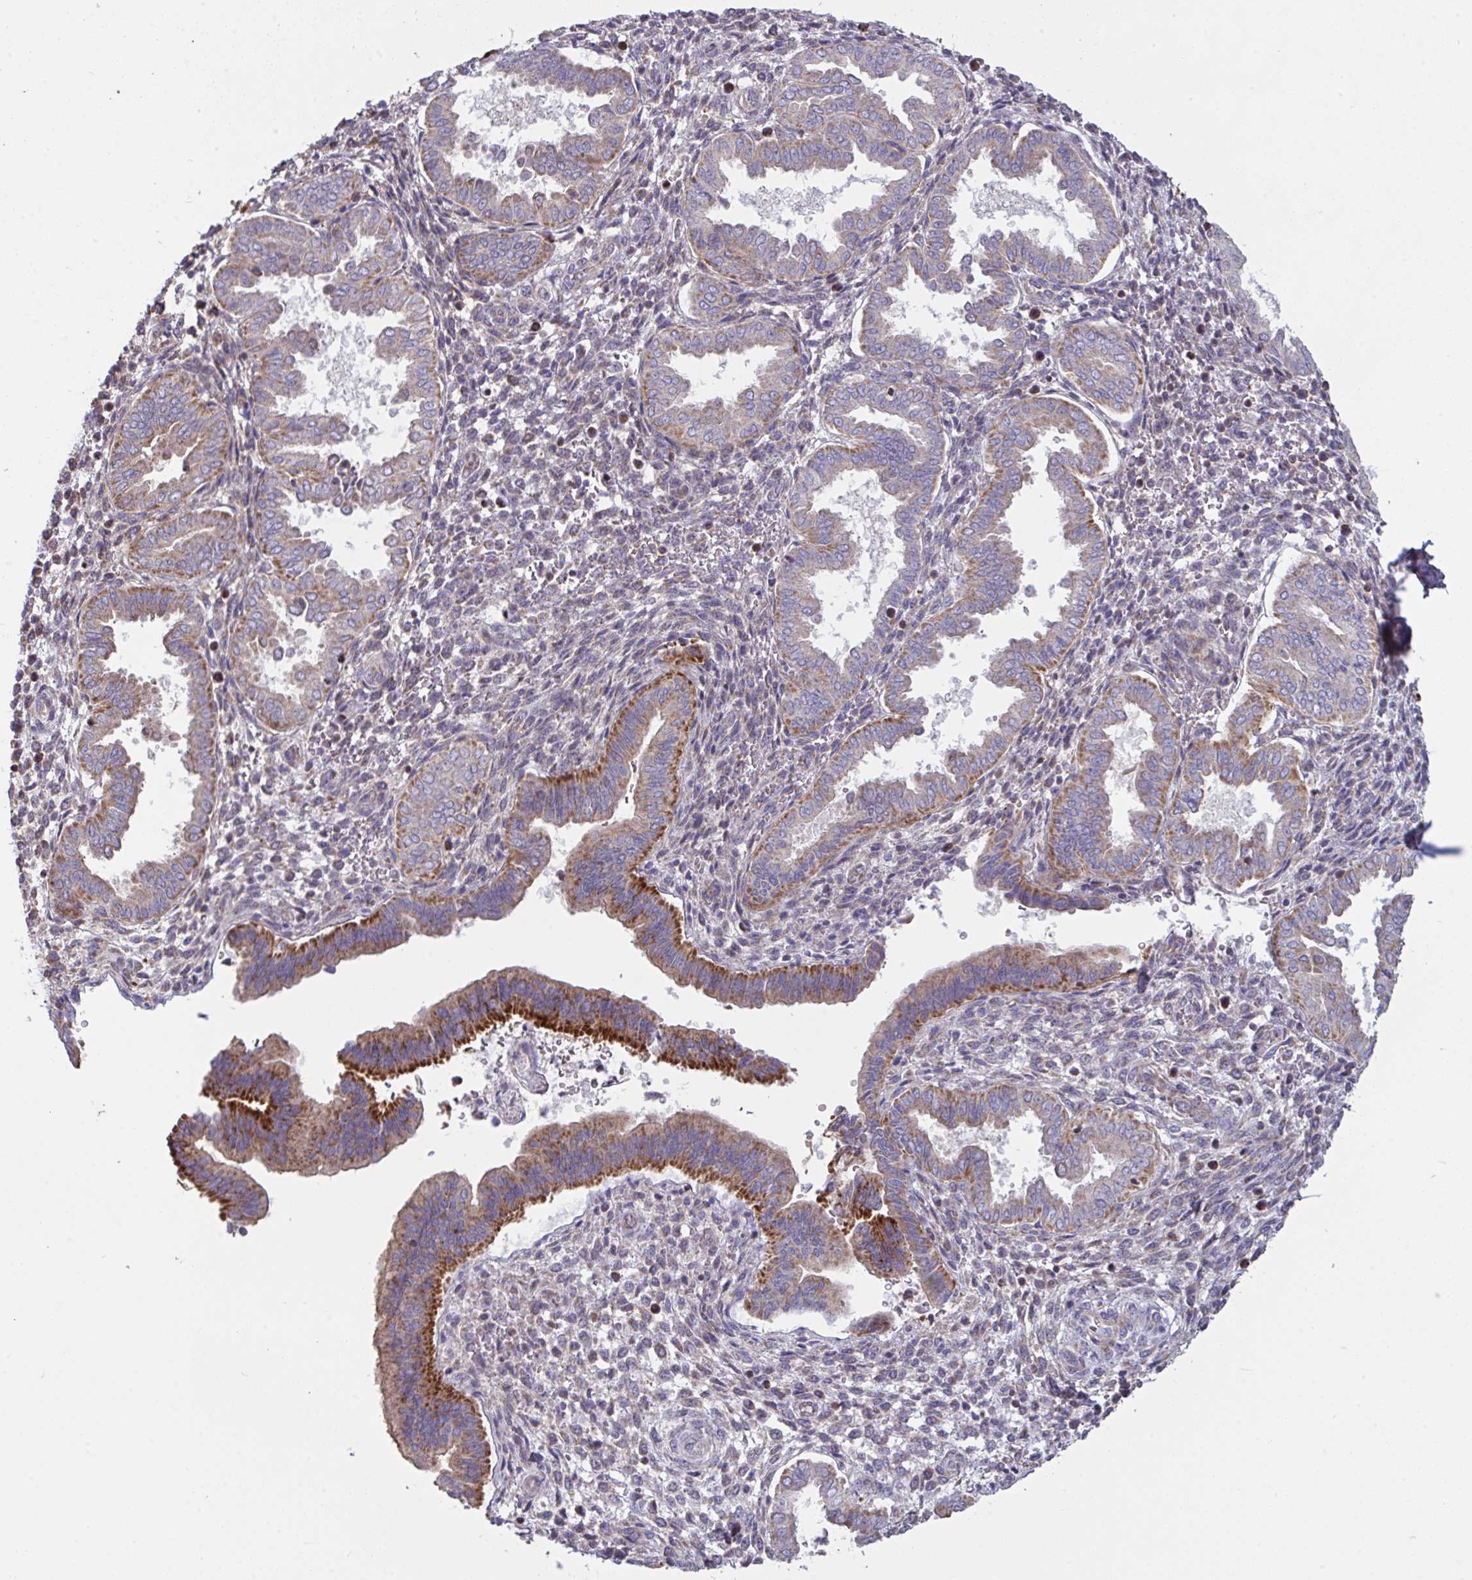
{"staining": {"intensity": "moderate", "quantity": "<25%", "location": "cytoplasmic/membranous"}, "tissue": "endometrium", "cell_type": "Cells in endometrial stroma", "image_type": "normal", "snomed": [{"axis": "morphology", "description": "Normal tissue, NOS"}, {"axis": "topography", "description": "Endometrium"}], "caption": "High-power microscopy captured an immunohistochemistry (IHC) photomicrograph of normal endometrium, revealing moderate cytoplasmic/membranous staining in about <25% of cells in endometrial stroma.", "gene": "MICOS10", "patient": {"sex": "female", "age": 24}}